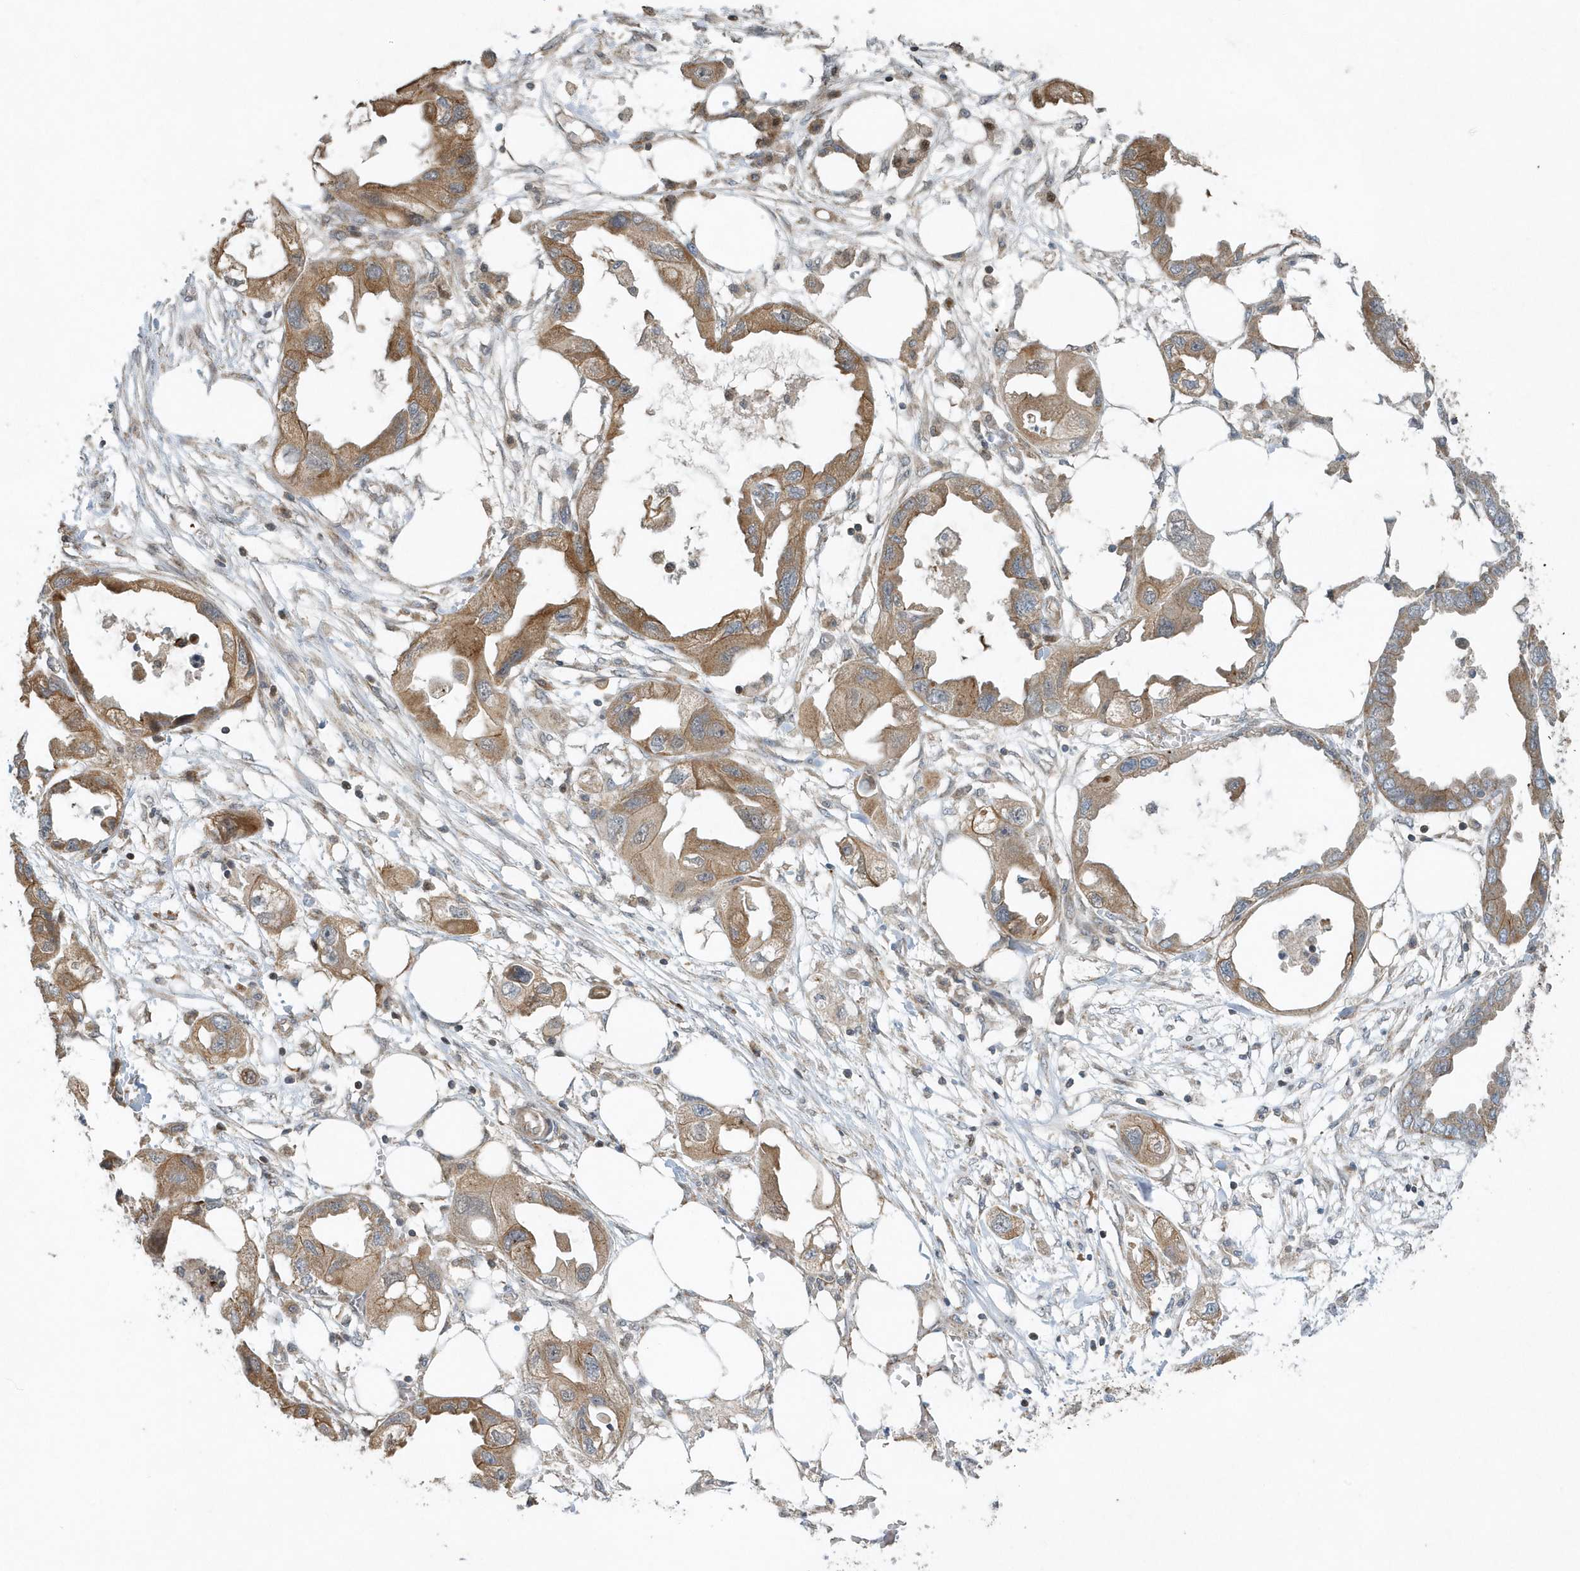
{"staining": {"intensity": "moderate", "quantity": ">75%", "location": "cytoplasmic/membranous"}, "tissue": "endometrial cancer", "cell_type": "Tumor cells", "image_type": "cancer", "snomed": [{"axis": "morphology", "description": "Adenocarcinoma, NOS"}, {"axis": "morphology", "description": "Adenocarcinoma, metastatic, NOS"}, {"axis": "topography", "description": "Adipose tissue"}, {"axis": "topography", "description": "Endometrium"}], "caption": "Endometrial cancer tissue displays moderate cytoplasmic/membranous positivity in approximately >75% of tumor cells", "gene": "MMUT", "patient": {"sex": "female", "age": 67}}